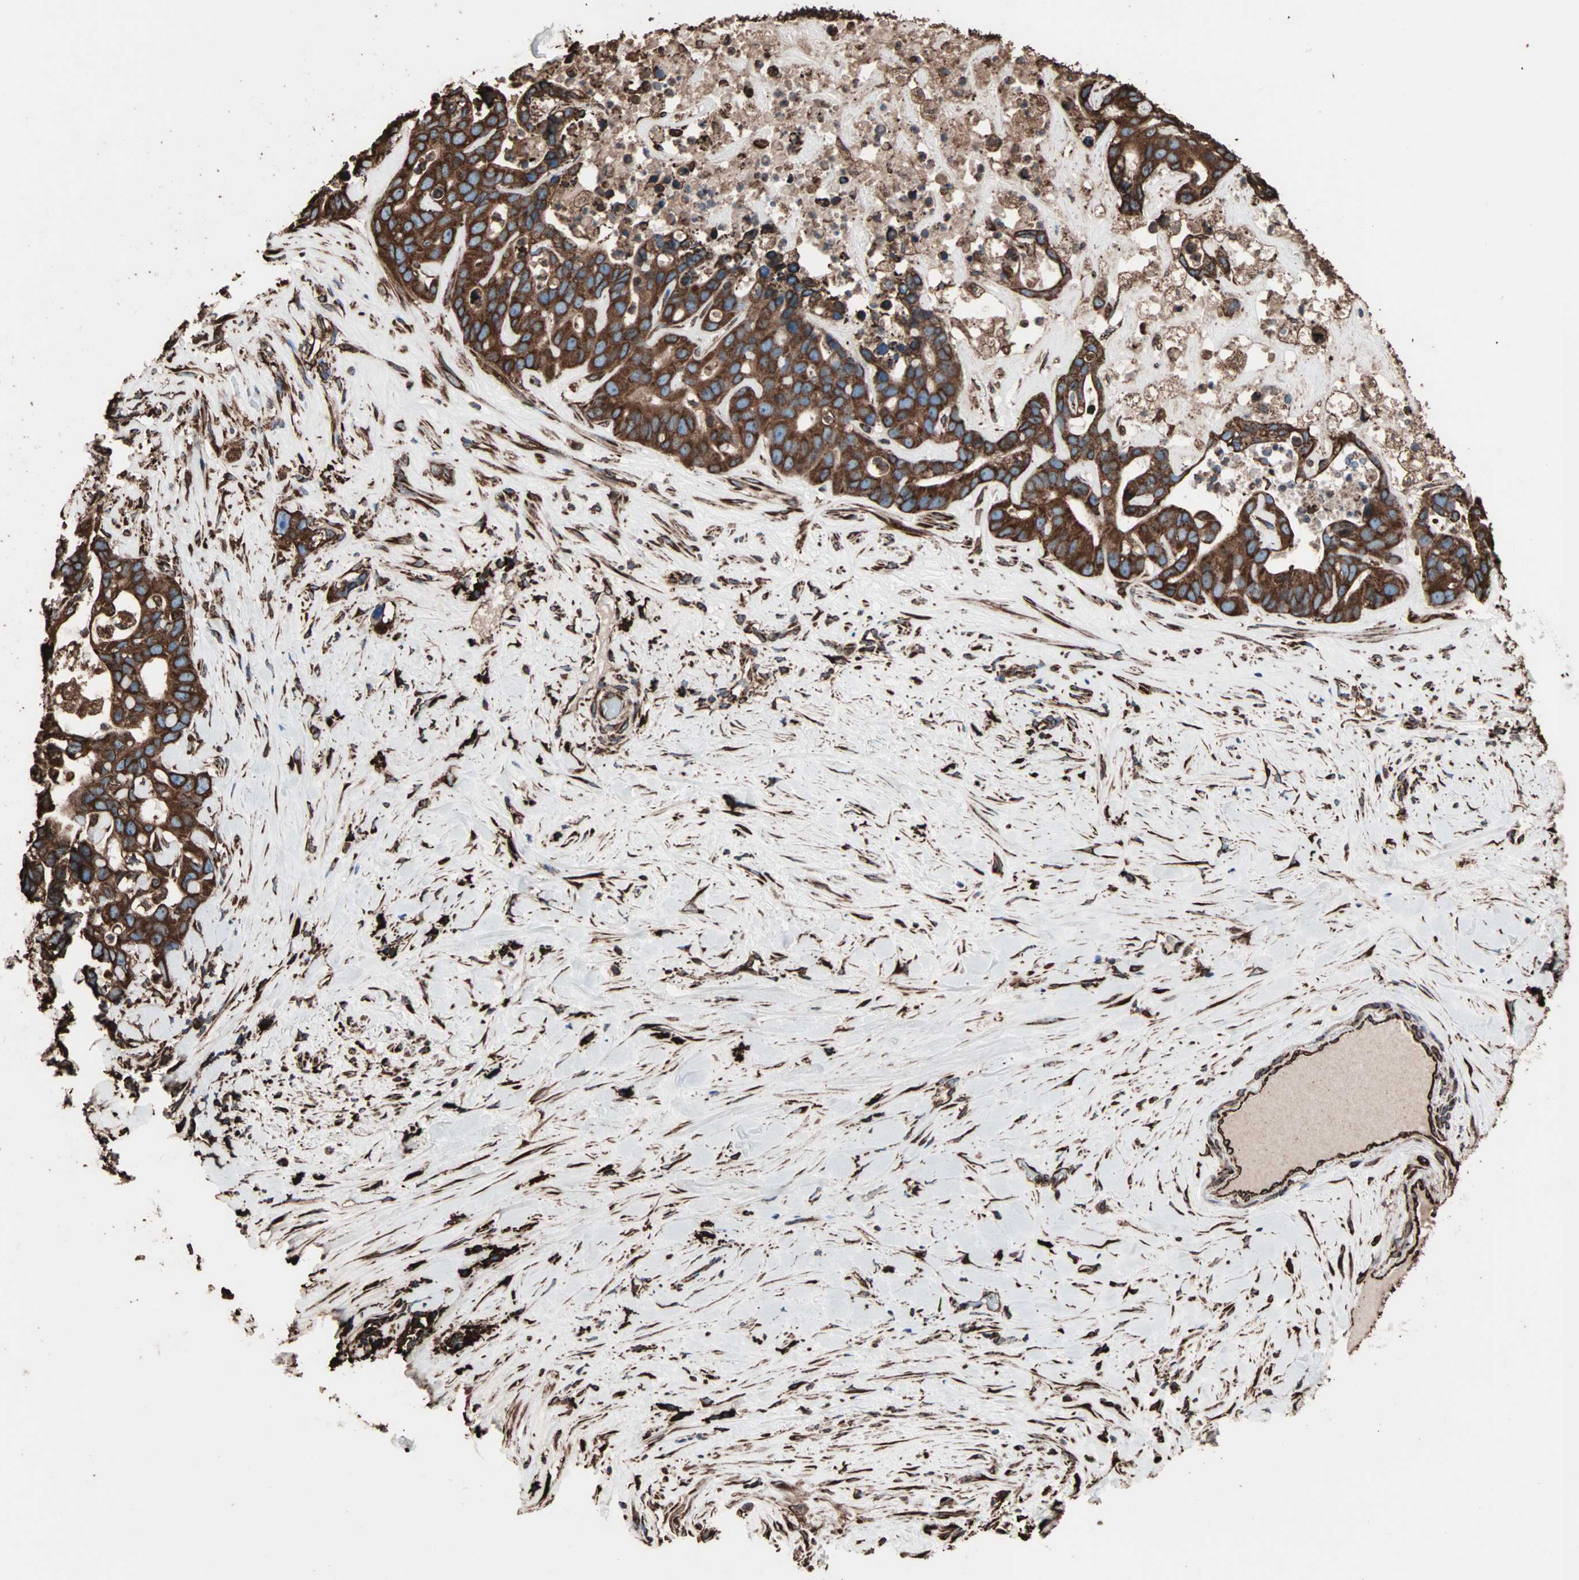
{"staining": {"intensity": "strong", "quantity": ">75%", "location": "cytoplasmic/membranous"}, "tissue": "liver cancer", "cell_type": "Tumor cells", "image_type": "cancer", "snomed": [{"axis": "morphology", "description": "Cholangiocarcinoma"}, {"axis": "topography", "description": "Liver"}], "caption": "Immunohistochemistry image of neoplastic tissue: human liver cancer (cholangiocarcinoma) stained using immunohistochemistry (IHC) displays high levels of strong protein expression localized specifically in the cytoplasmic/membranous of tumor cells, appearing as a cytoplasmic/membranous brown color.", "gene": "HSP90B1", "patient": {"sex": "female", "age": 65}}